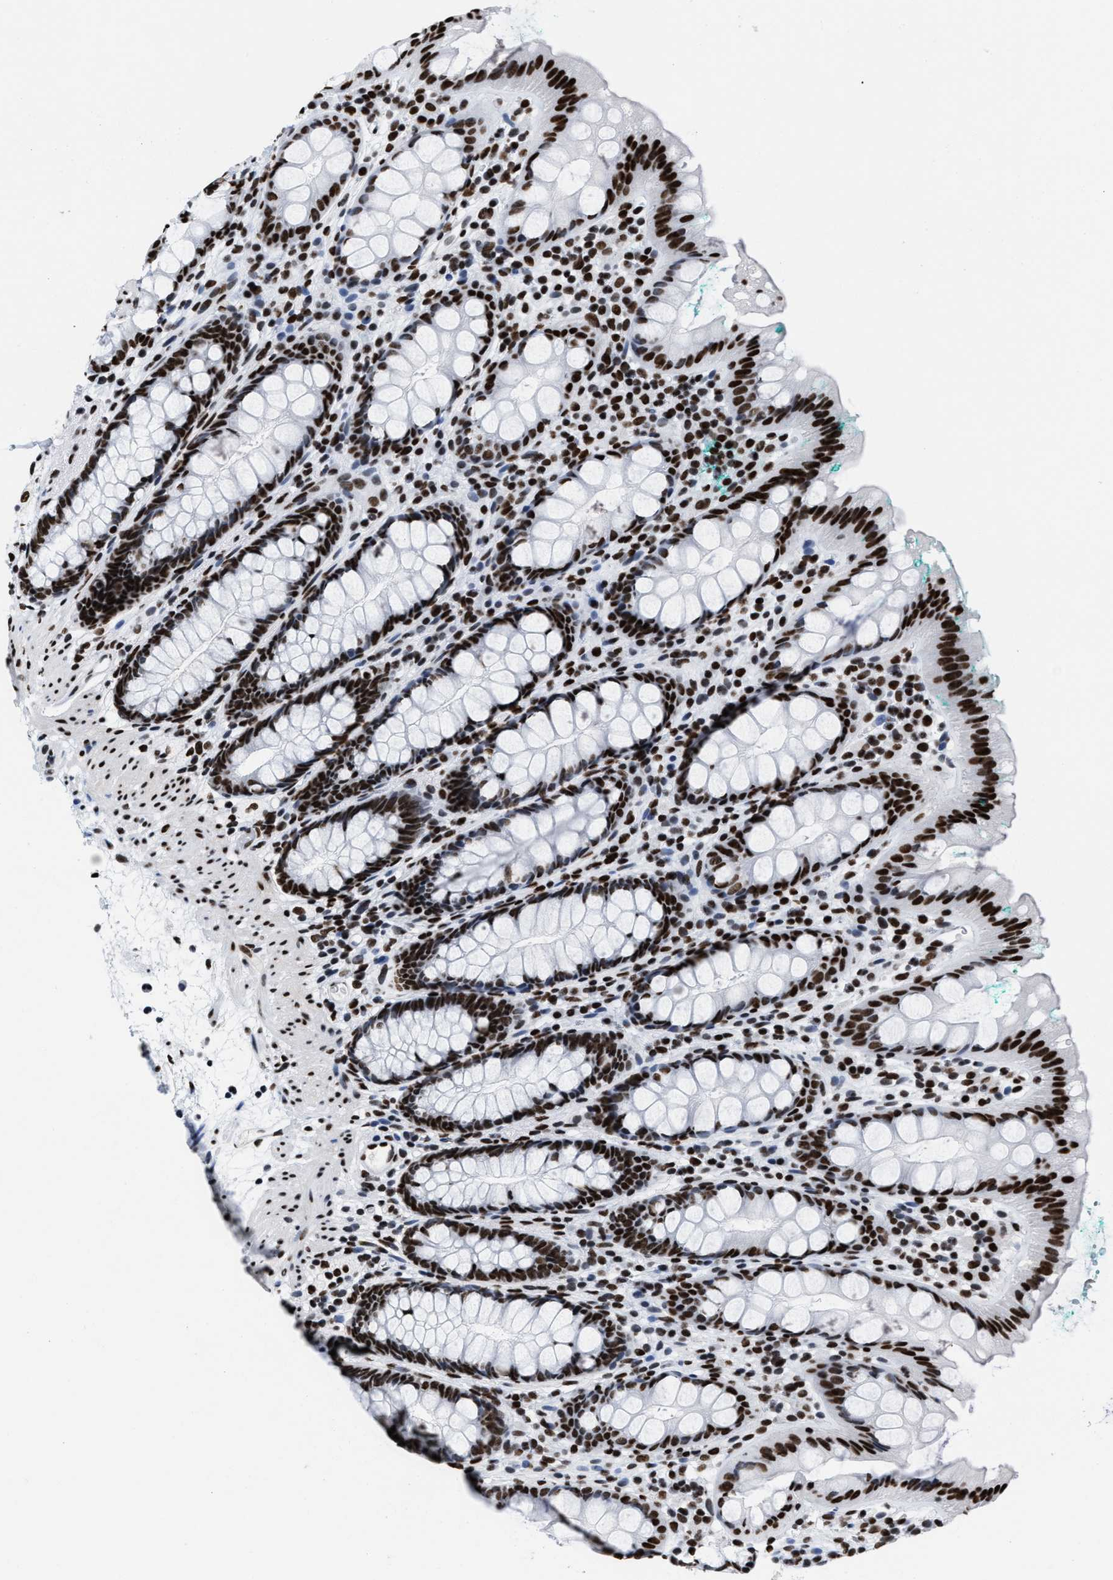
{"staining": {"intensity": "strong", "quantity": ">75%", "location": "nuclear"}, "tissue": "rectum", "cell_type": "Glandular cells", "image_type": "normal", "snomed": [{"axis": "morphology", "description": "Normal tissue, NOS"}, {"axis": "topography", "description": "Rectum"}], "caption": "Immunohistochemistry (IHC) staining of benign rectum, which displays high levels of strong nuclear staining in approximately >75% of glandular cells indicating strong nuclear protein positivity. The staining was performed using DAB (brown) for protein detection and nuclei were counterstained in hematoxylin (blue).", "gene": "SMARCC2", "patient": {"sex": "female", "age": 65}}